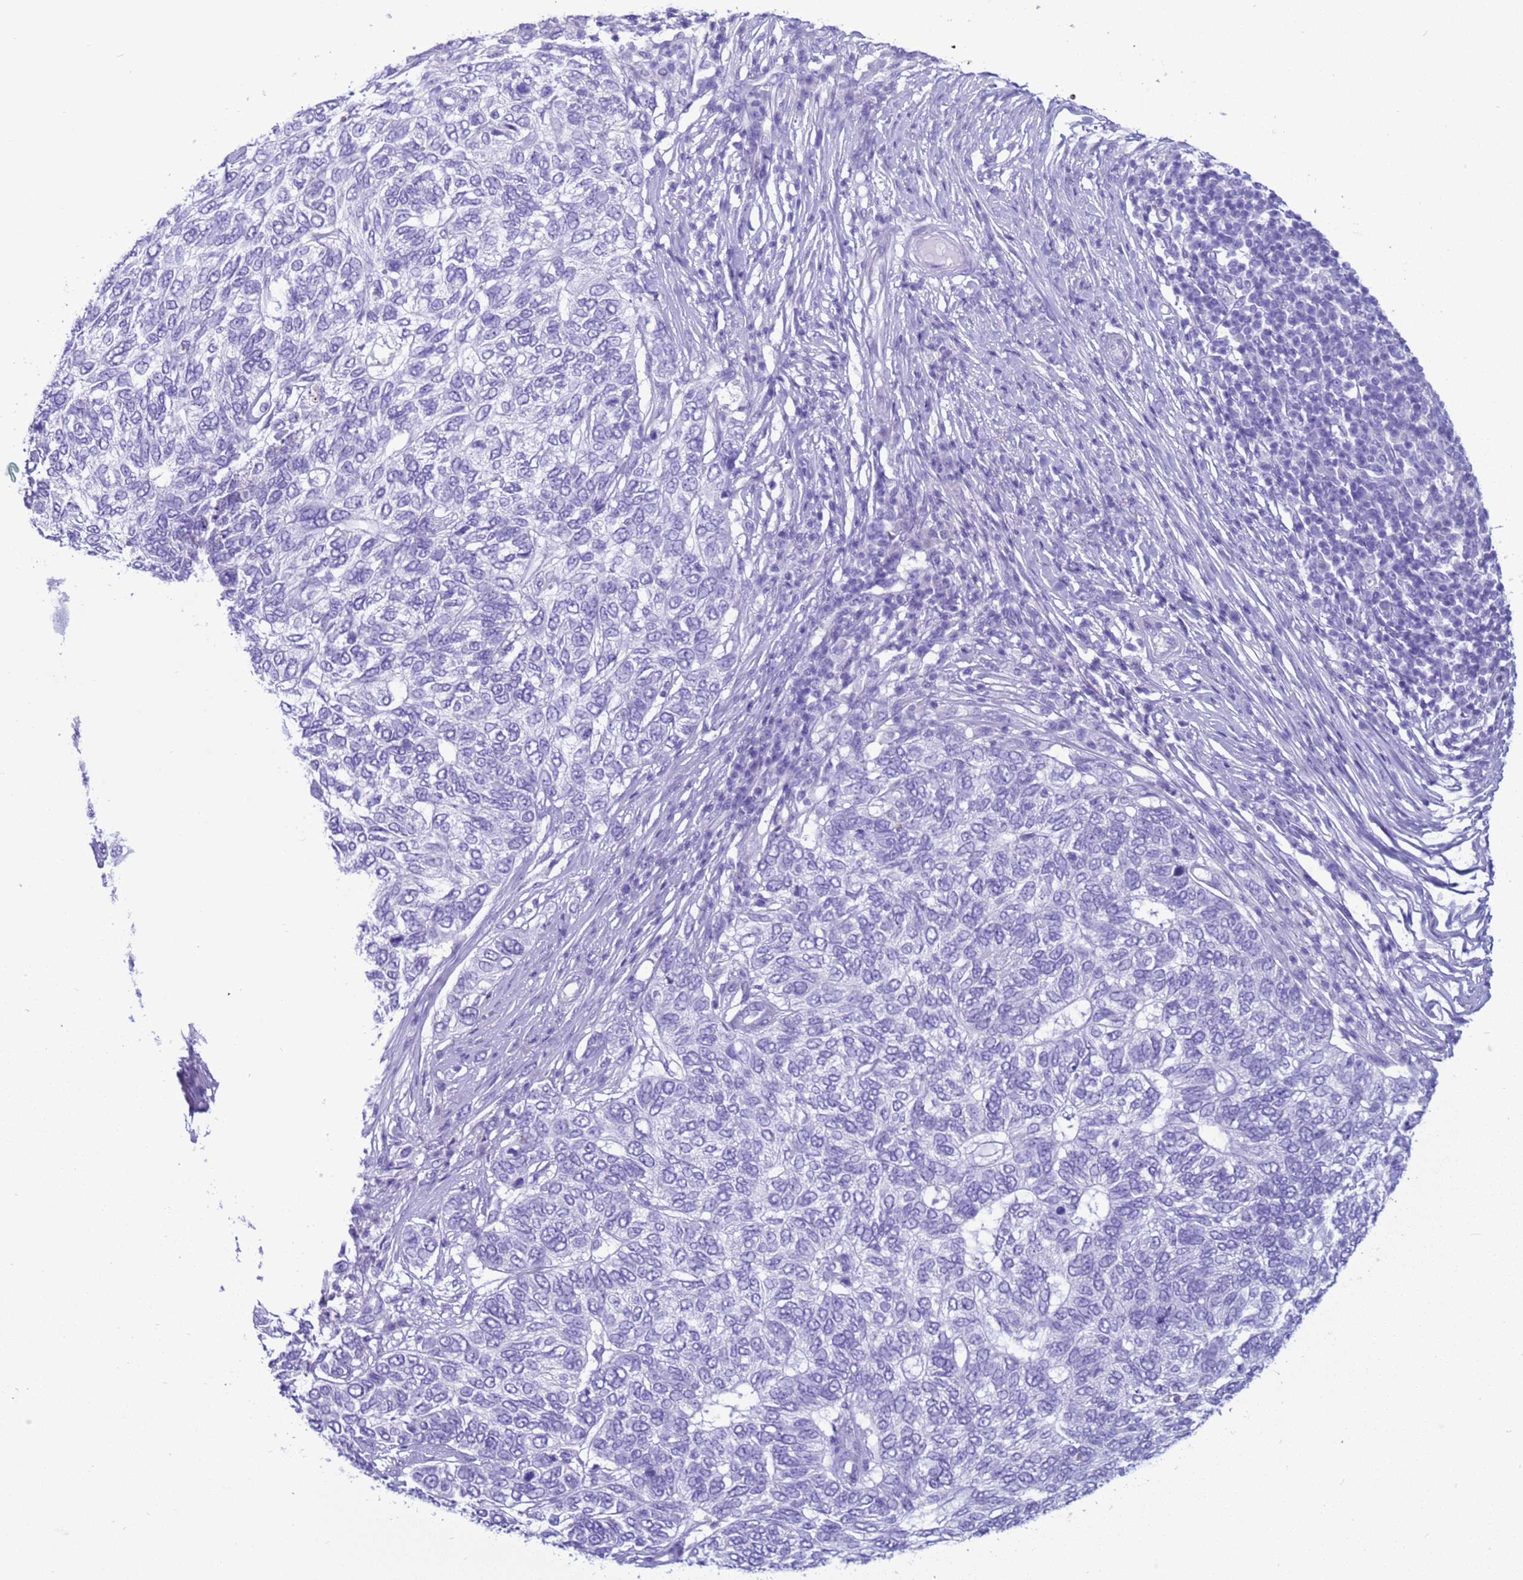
{"staining": {"intensity": "negative", "quantity": "none", "location": "none"}, "tissue": "skin cancer", "cell_type": "Tumor cells", "image_type": "cancer", "snomed": [{"axis": "morphology", "description": "Basal cell carcinoma"}, {"axis": "topography", "description": "Skin"}], "caption": "Tumor cells show no significant protein positivity in basal cell carcinoma (skin). (Brightfield microscopy of DAB immunohistochemistry (IHC) at high magnification).", "gene": "CST4", "patient": {"sex": "female", "age": 65}}